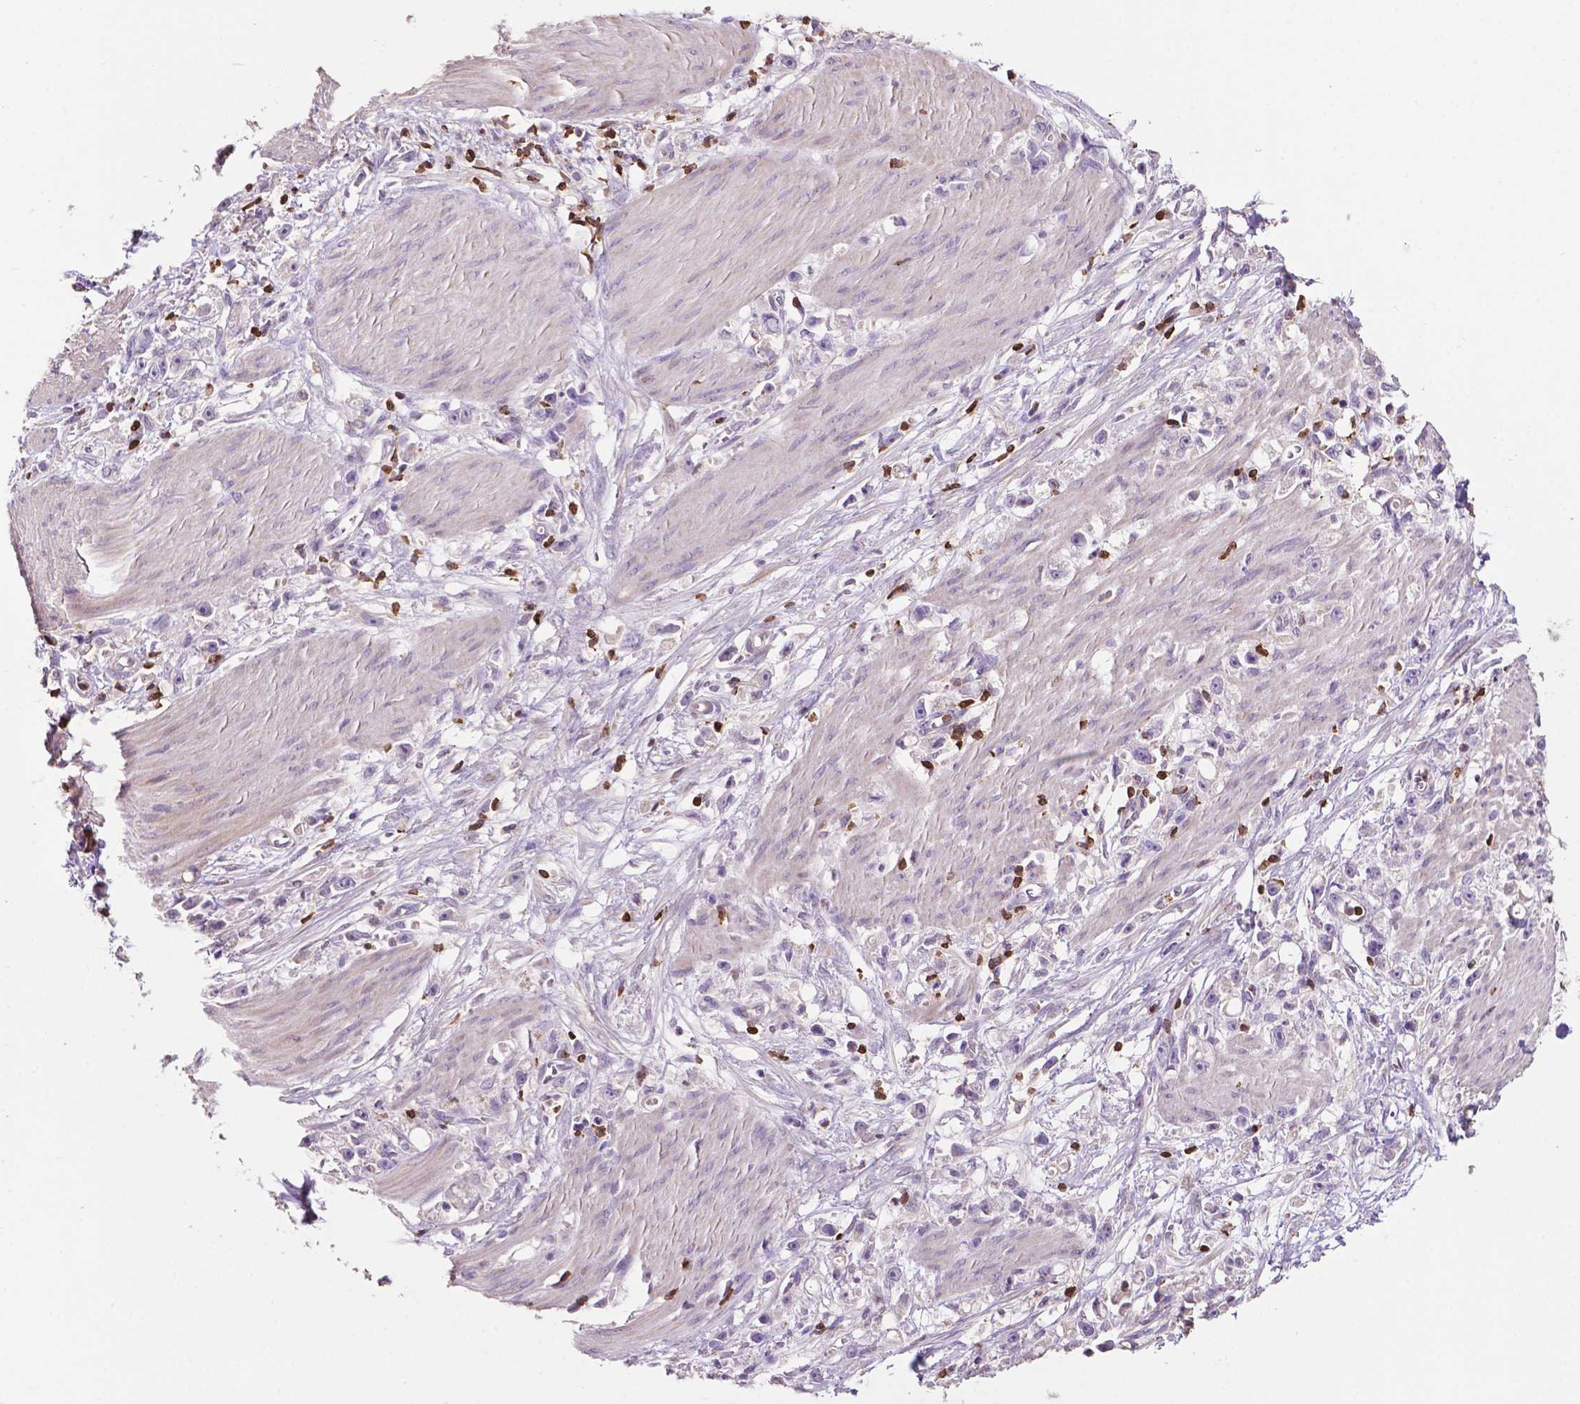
{"staining": {"intensity": "negative", "quantity": "none", "location": "none"}, "tissue": "stomach cancer", "cell_type": "Tumor cells", "image_type": "cancer", "snomed": [{"axis": "morphology", "description": "Adenocarcinoma, NOS"}, {"axis": "topography", "description": "Stomach"}], "caption": "Photomicrograph shows no protein expression in tumor cells of stomach adenocarcinoma tissue.", "gene": "TBC1D10C", "patient": {"sex": "female", "age": 59}}